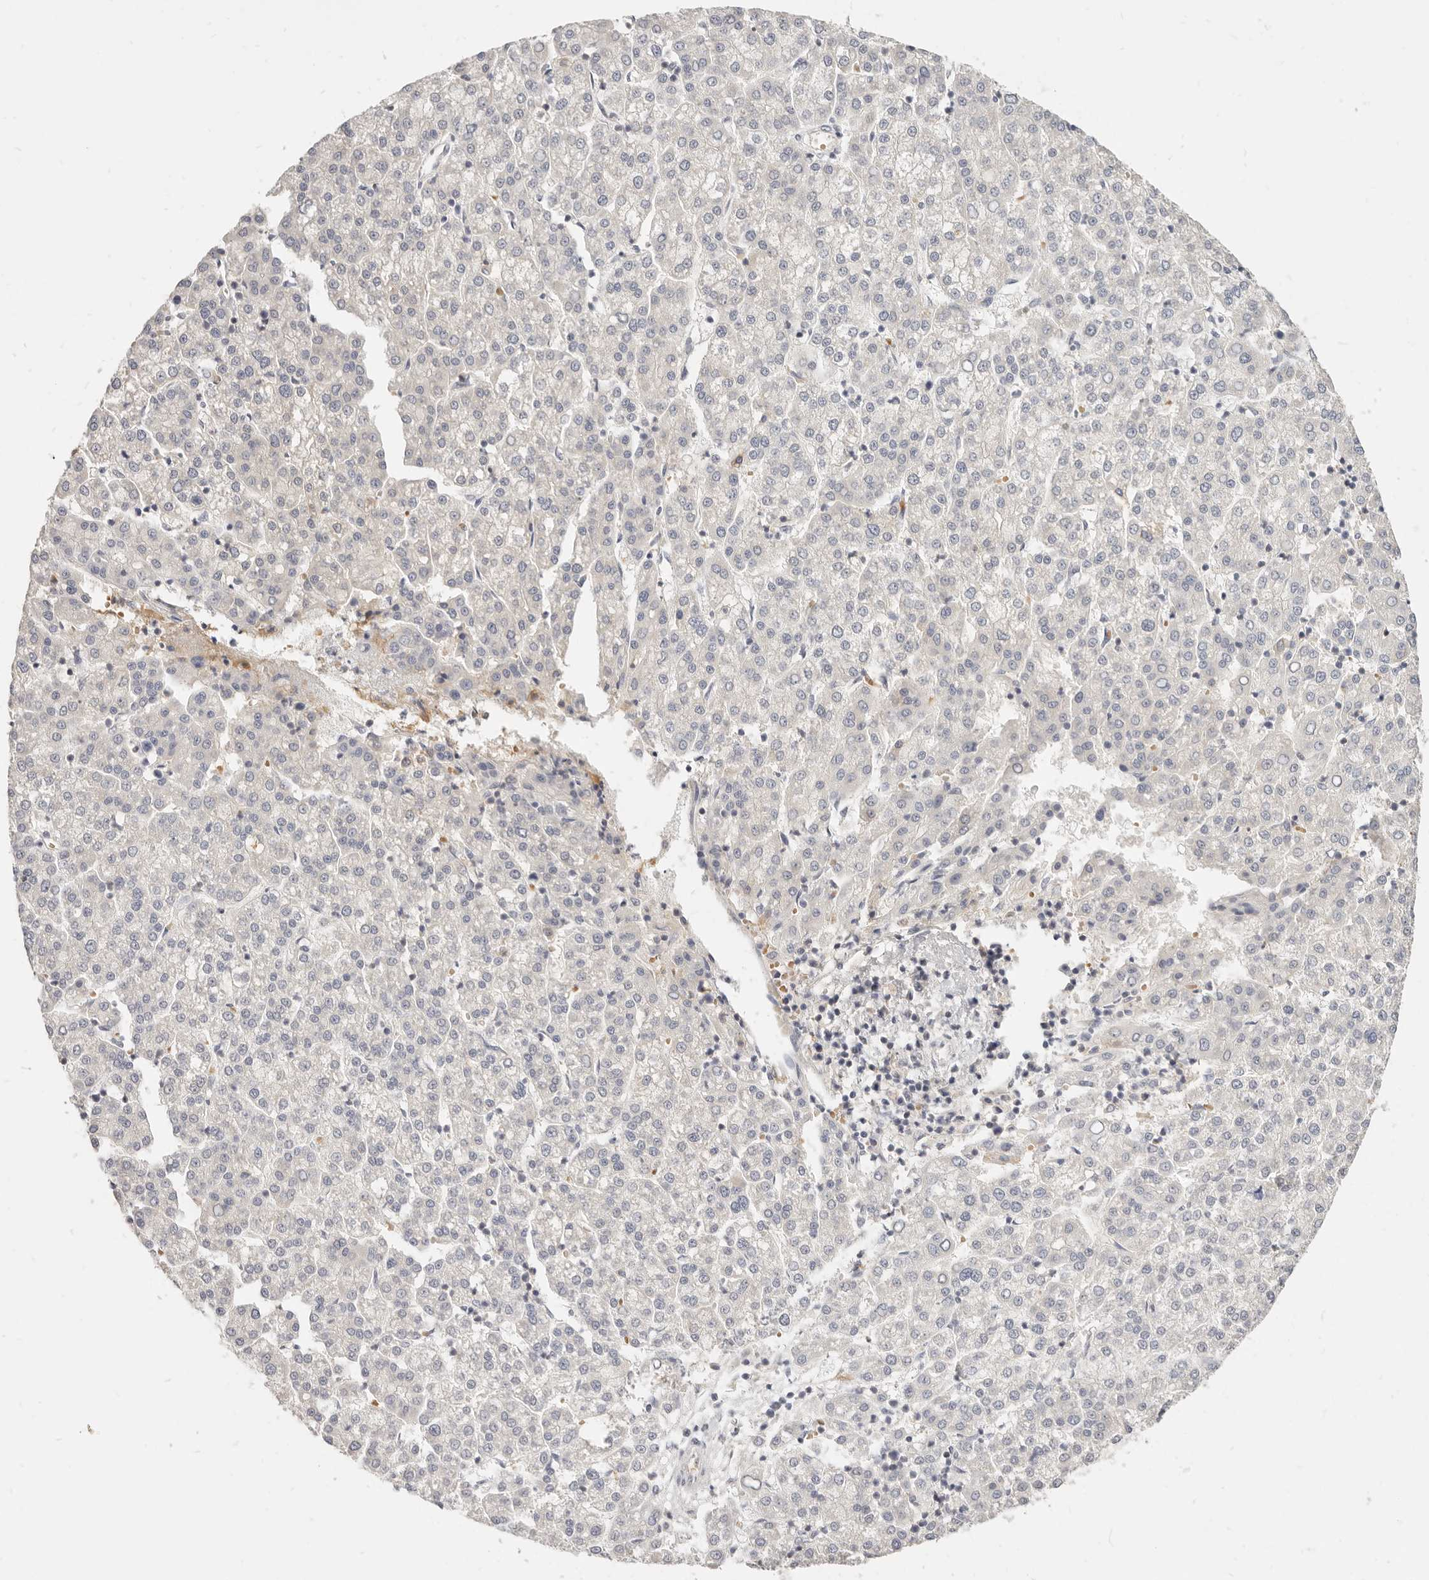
{"staining": {"intensity": "negative", "quantity": "none", "location": "none"}, "tissue": "liver cancer", "cell_type": "Tumor cells", "image_type": "cancer", "snomed": [{"axis": "morphology", "description": "Carcinoma, Hepatocellular, NOS"}, {"axis": "topography", "description": "Liver"}], "caption": "This is an IHC photomicrograph of hepatocellular carcinoma (liver). There is no staining in tumor cells.", "gene": "LTB4R2", "patient": {"sex": "female", "age": 58}}